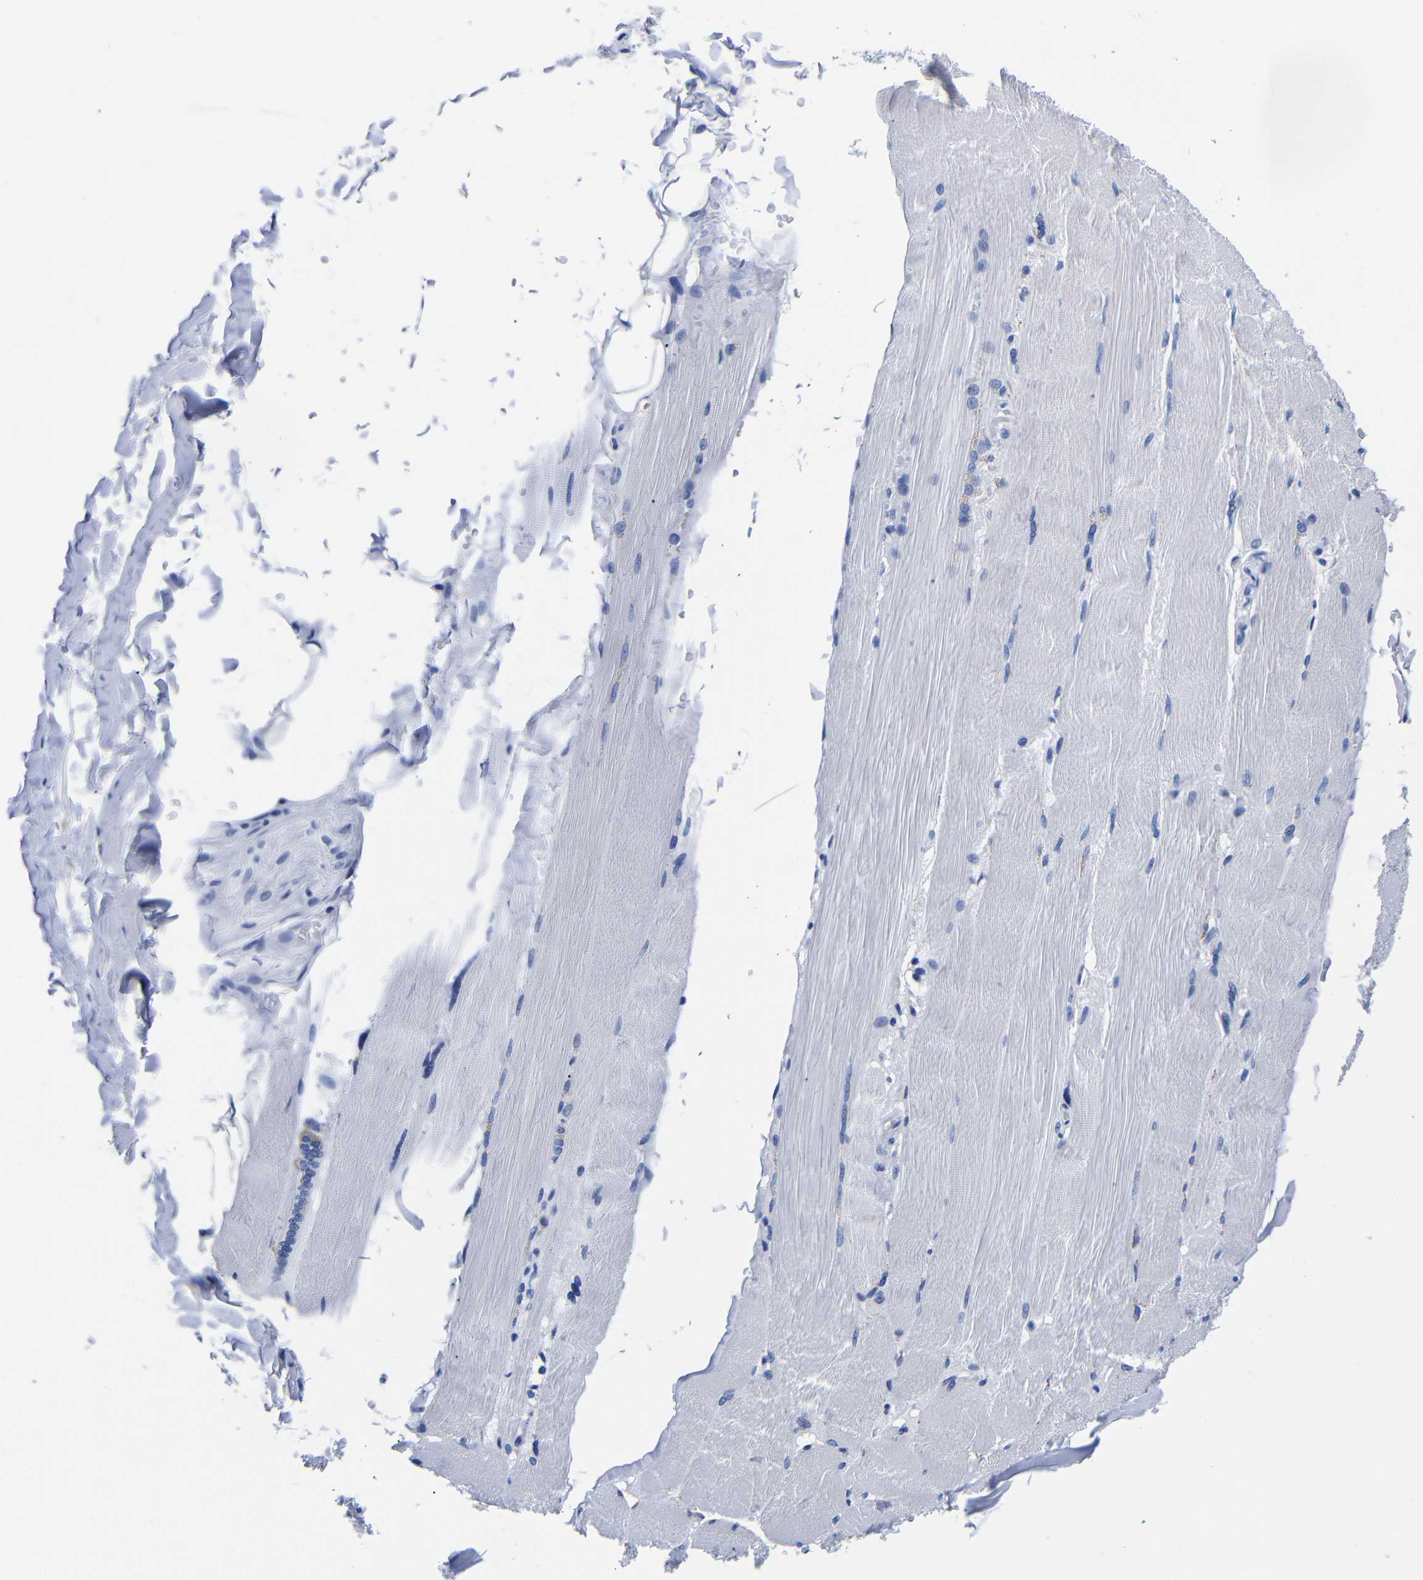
{"staining": {"intensity": "negative", "quantity": "none", "location": "none"}, "tissue": "skeletal muscle", "cell_type": "Myocytes", "image_type": "normal", "snomed": [{"axis": "morphology", "description": "Normal tissue, NOS"}, {"axis": "topography", "description": "Skin"}, {"axis": "topography", "description": "Skeletal muscle"}], "caption": "Human skeletal muscle stained for a protein using immunohistochemistry reveals no positivity in myocytes.", "gene": "CLEC4G", "patient": {"sex": "male", "age": 83}}